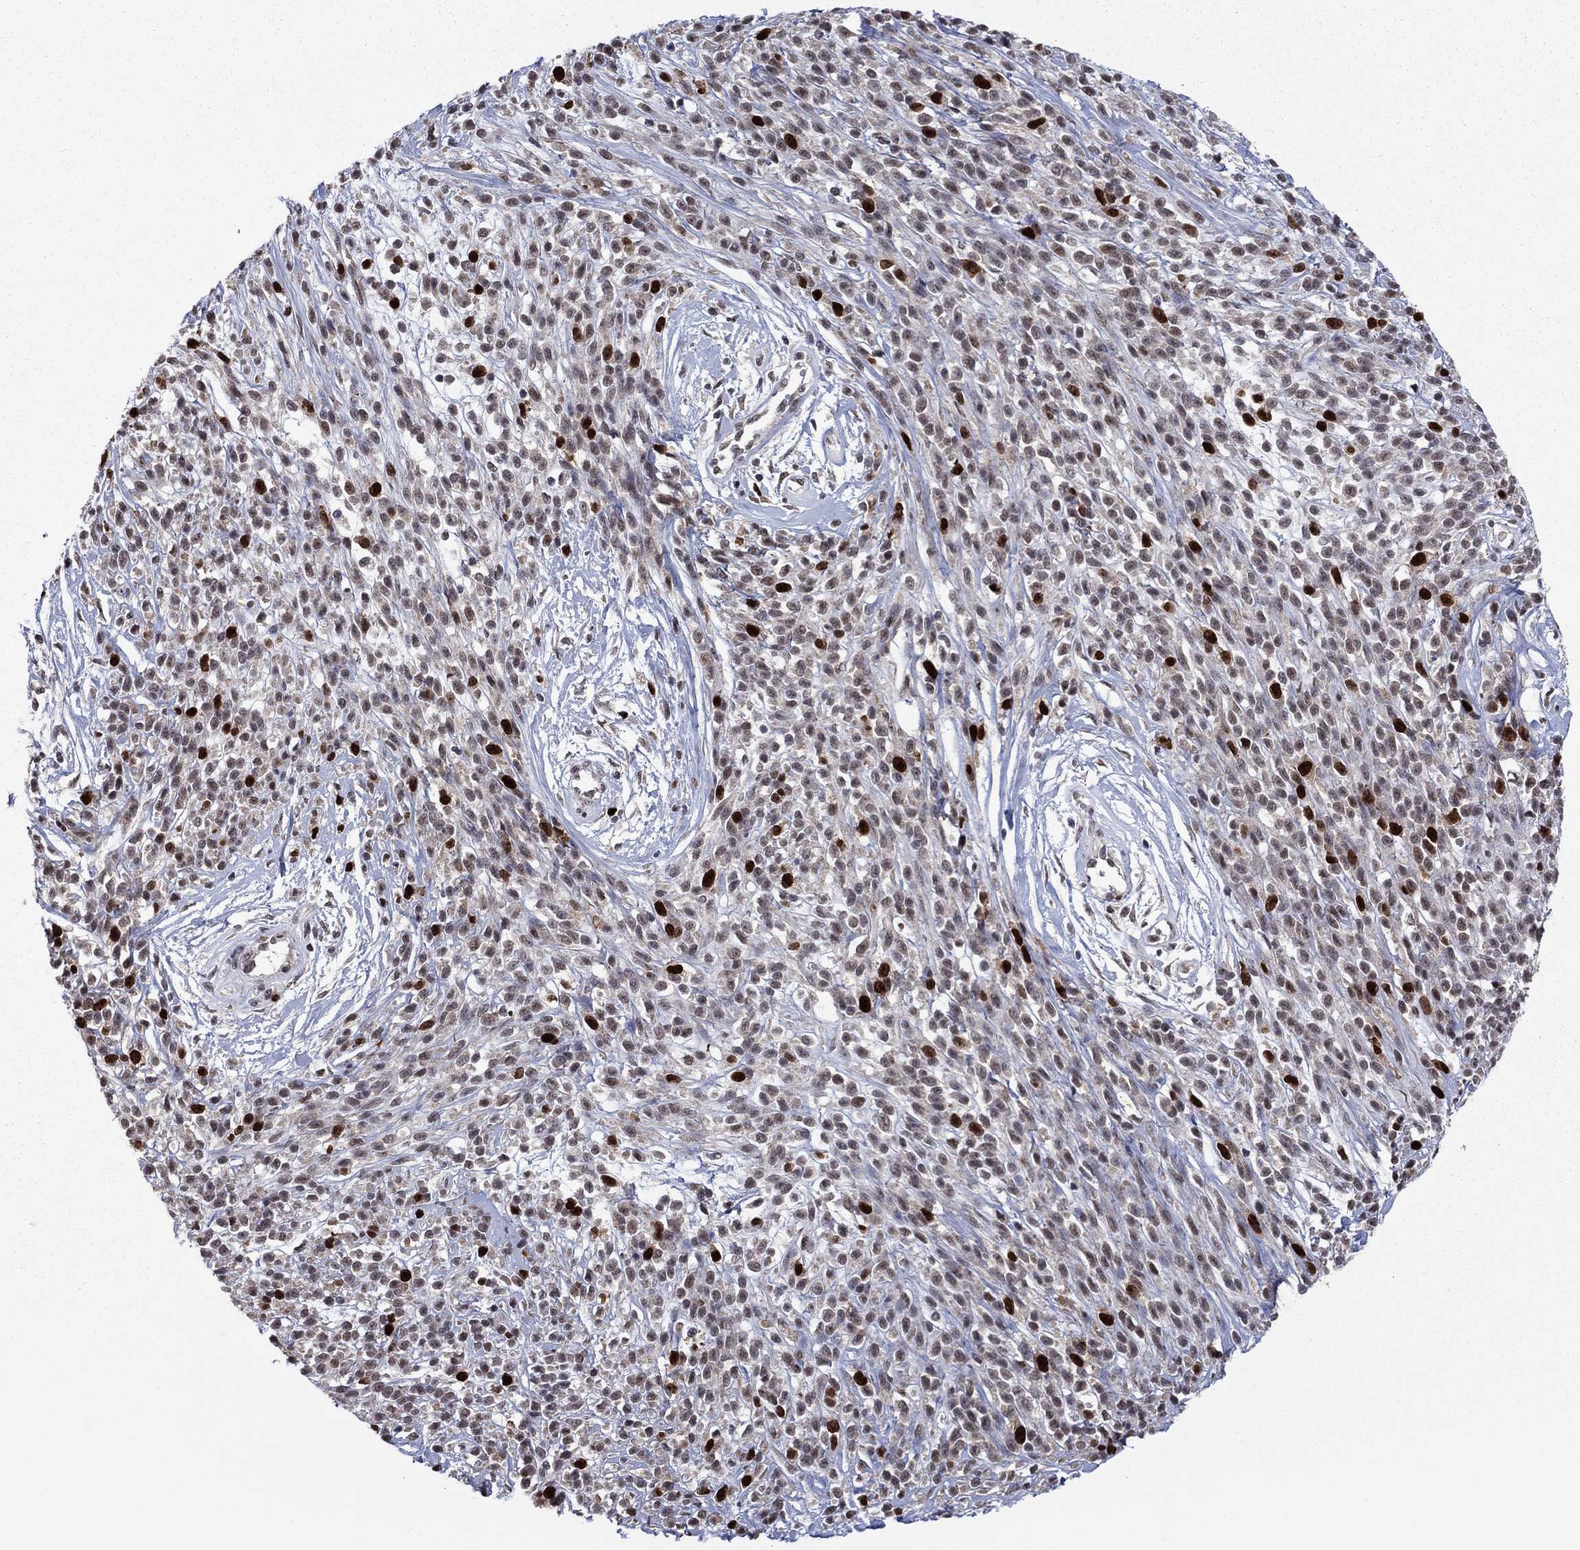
{"staining": {"intensity": "strong", "quantity": "25%-75%", "location": "nuclear"}, "tissue": "melanoma", "cell_type": "Tumor cells", "image_type": "cancer", "snomed": [{"axis": "morphology", "description": "Malignant melanoma, NOS"}, {"axis": "topography", "description": "Skin"}, {"axis": "topography", "description": "Skin of trunk"}], "caption": "Human melanoma stained with a protein marker reveals strong staining in tumor cells.", "gene": "CDCA5", "patient": {"sex": "male", "age": 74}}